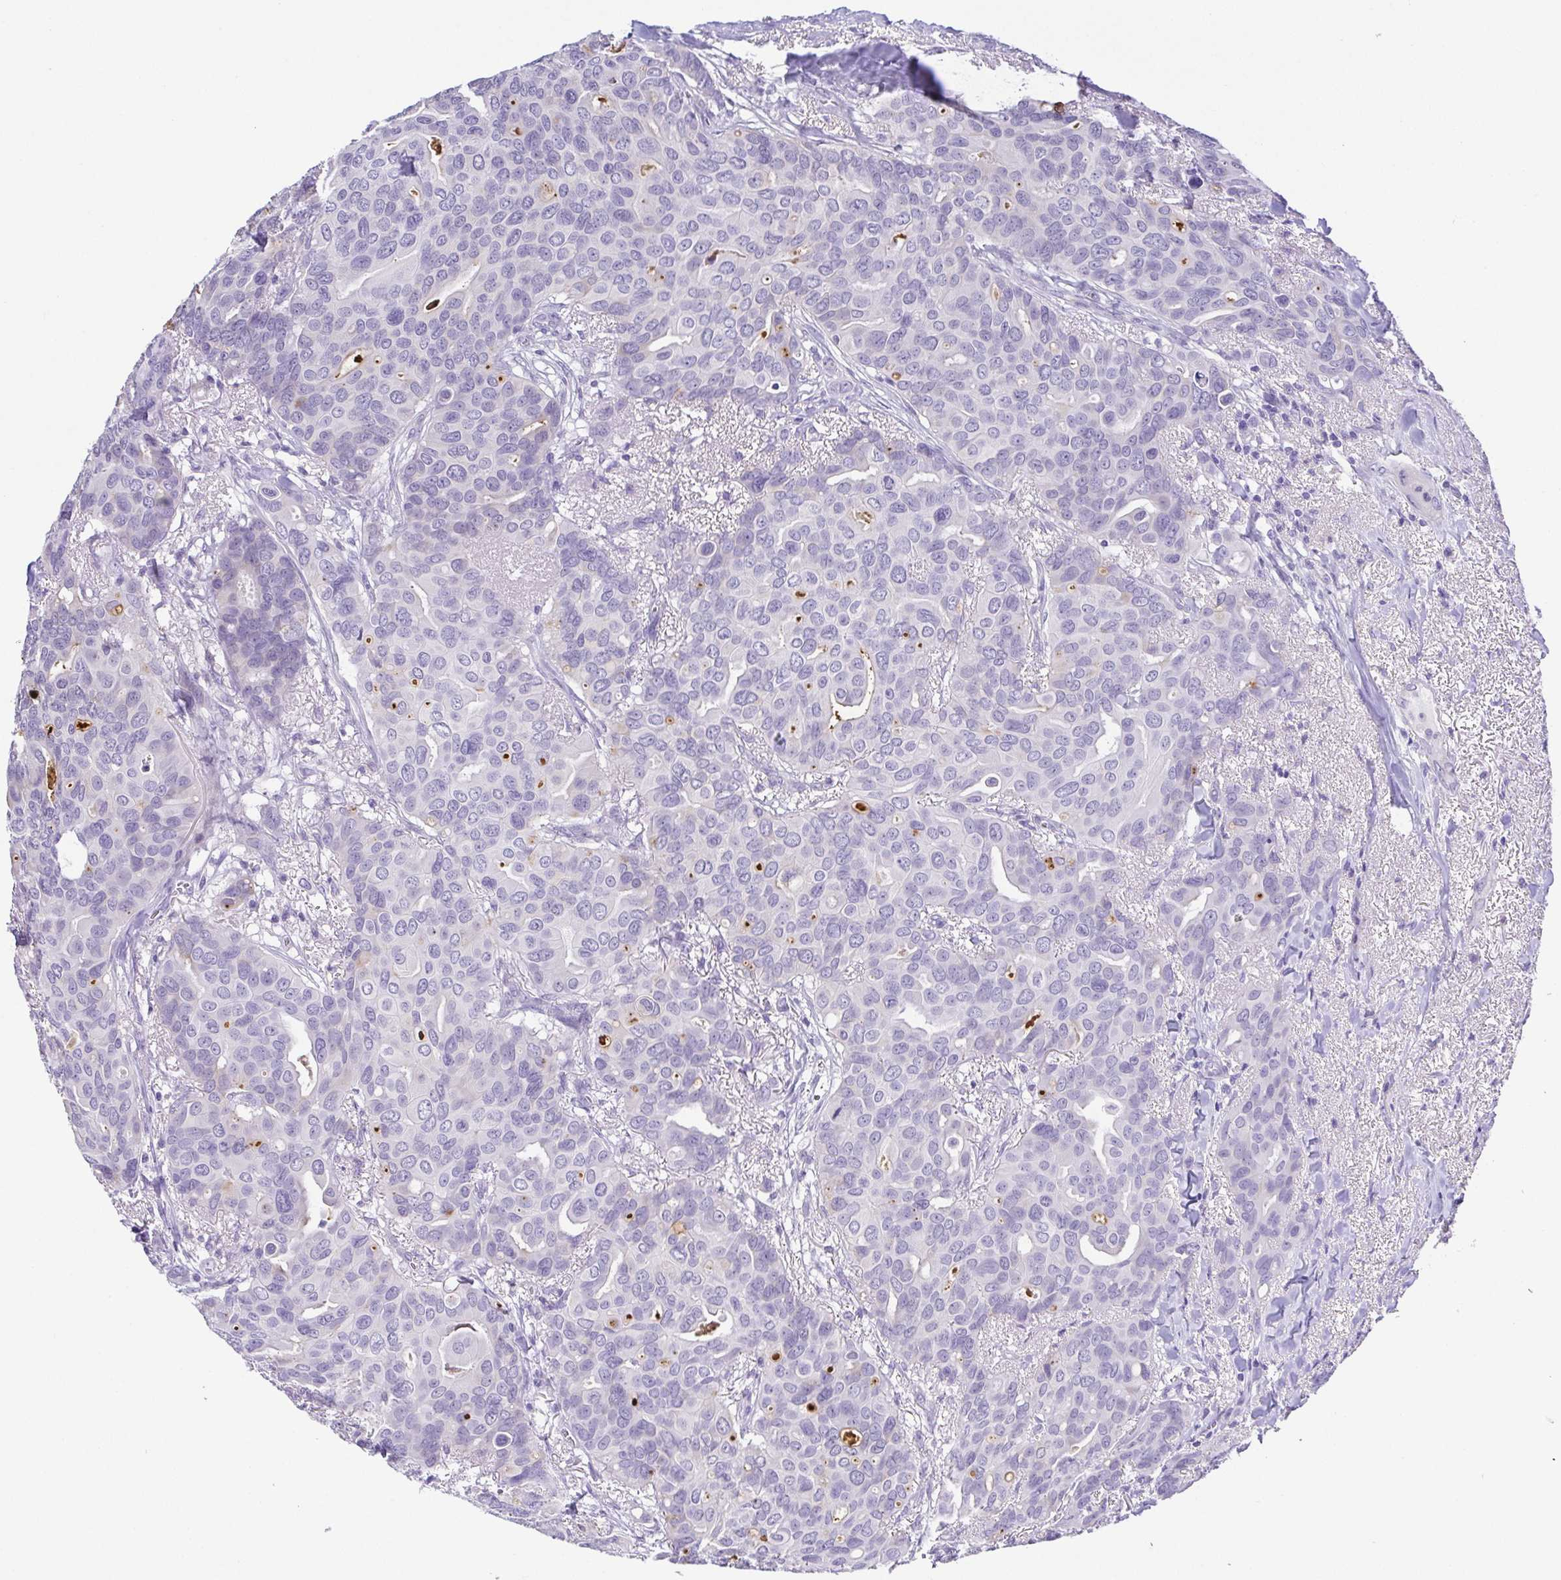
{"staining": {"intensity": "negative", "quantity": "none", "location": "none"}, "tissue": "breast cancer", "cell_type": "Tumor cells", "image_type": "cancer", "snomed": [{"axis": "morphology", "description": "Duct carcinoma"}, {"axis": "topography", "description": "Breast"}], "caption": "Tumor cells show no significant protein expression in breast cancer.", "gene": "HAPLN2", "patient": {"sex": "female", "age": 54}}